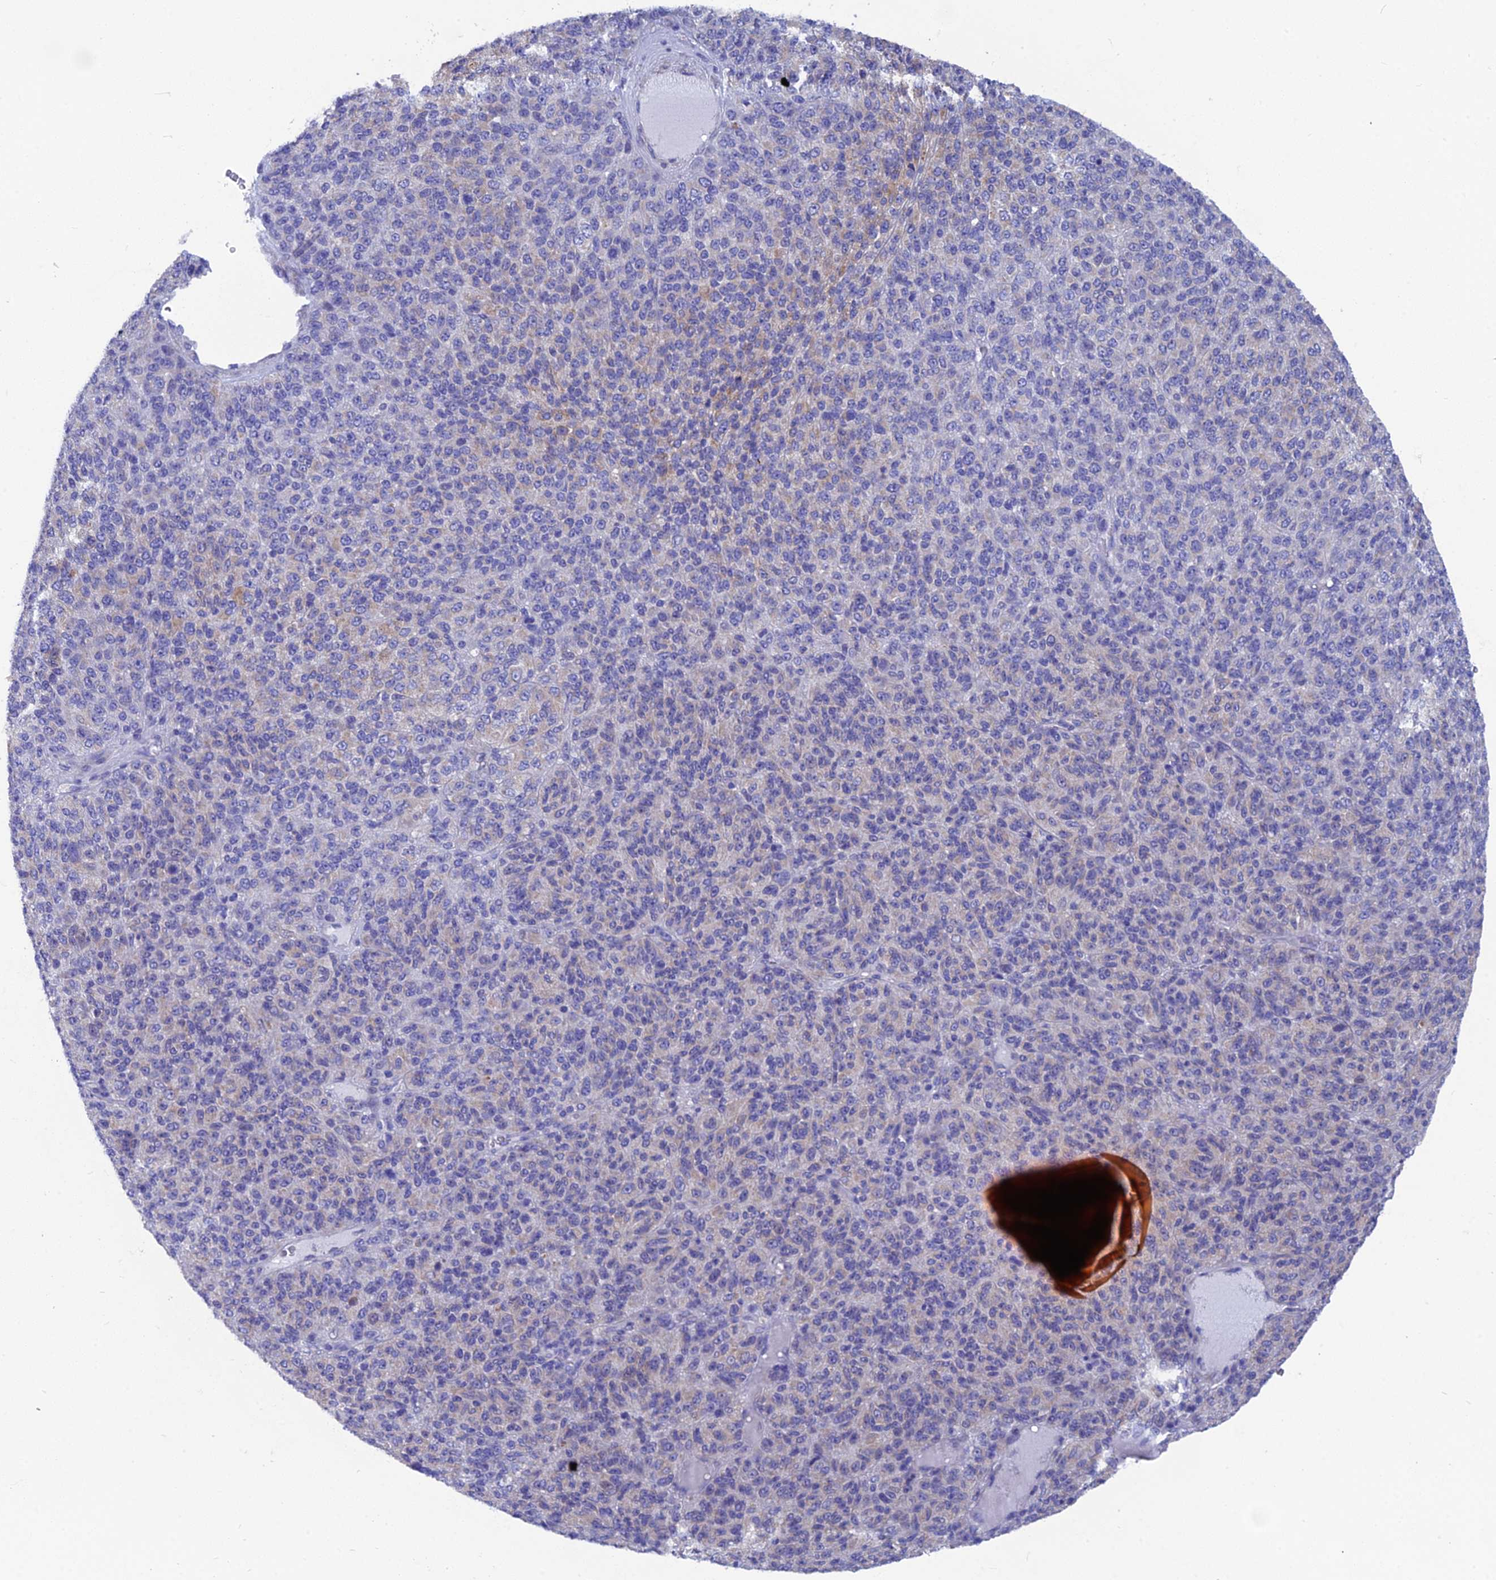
{"staining": {"intensity": "negative", "quantity": "none", "location": "none"}, "tissue": "melanoma", "cell_type": "Tumor cells", "image_type": "cancer", "snomed": [{"axis": "morphology", "description": "Malignant melanoma, Metastatic site"}, {"axis": "topography", "description": "Brain"}], "caption": "Melanoma was stained to show a protein in brown. There is no significant staining in tumor cells.", "gene": "AK4", "patient": {"sex": "female", "age": 56}}